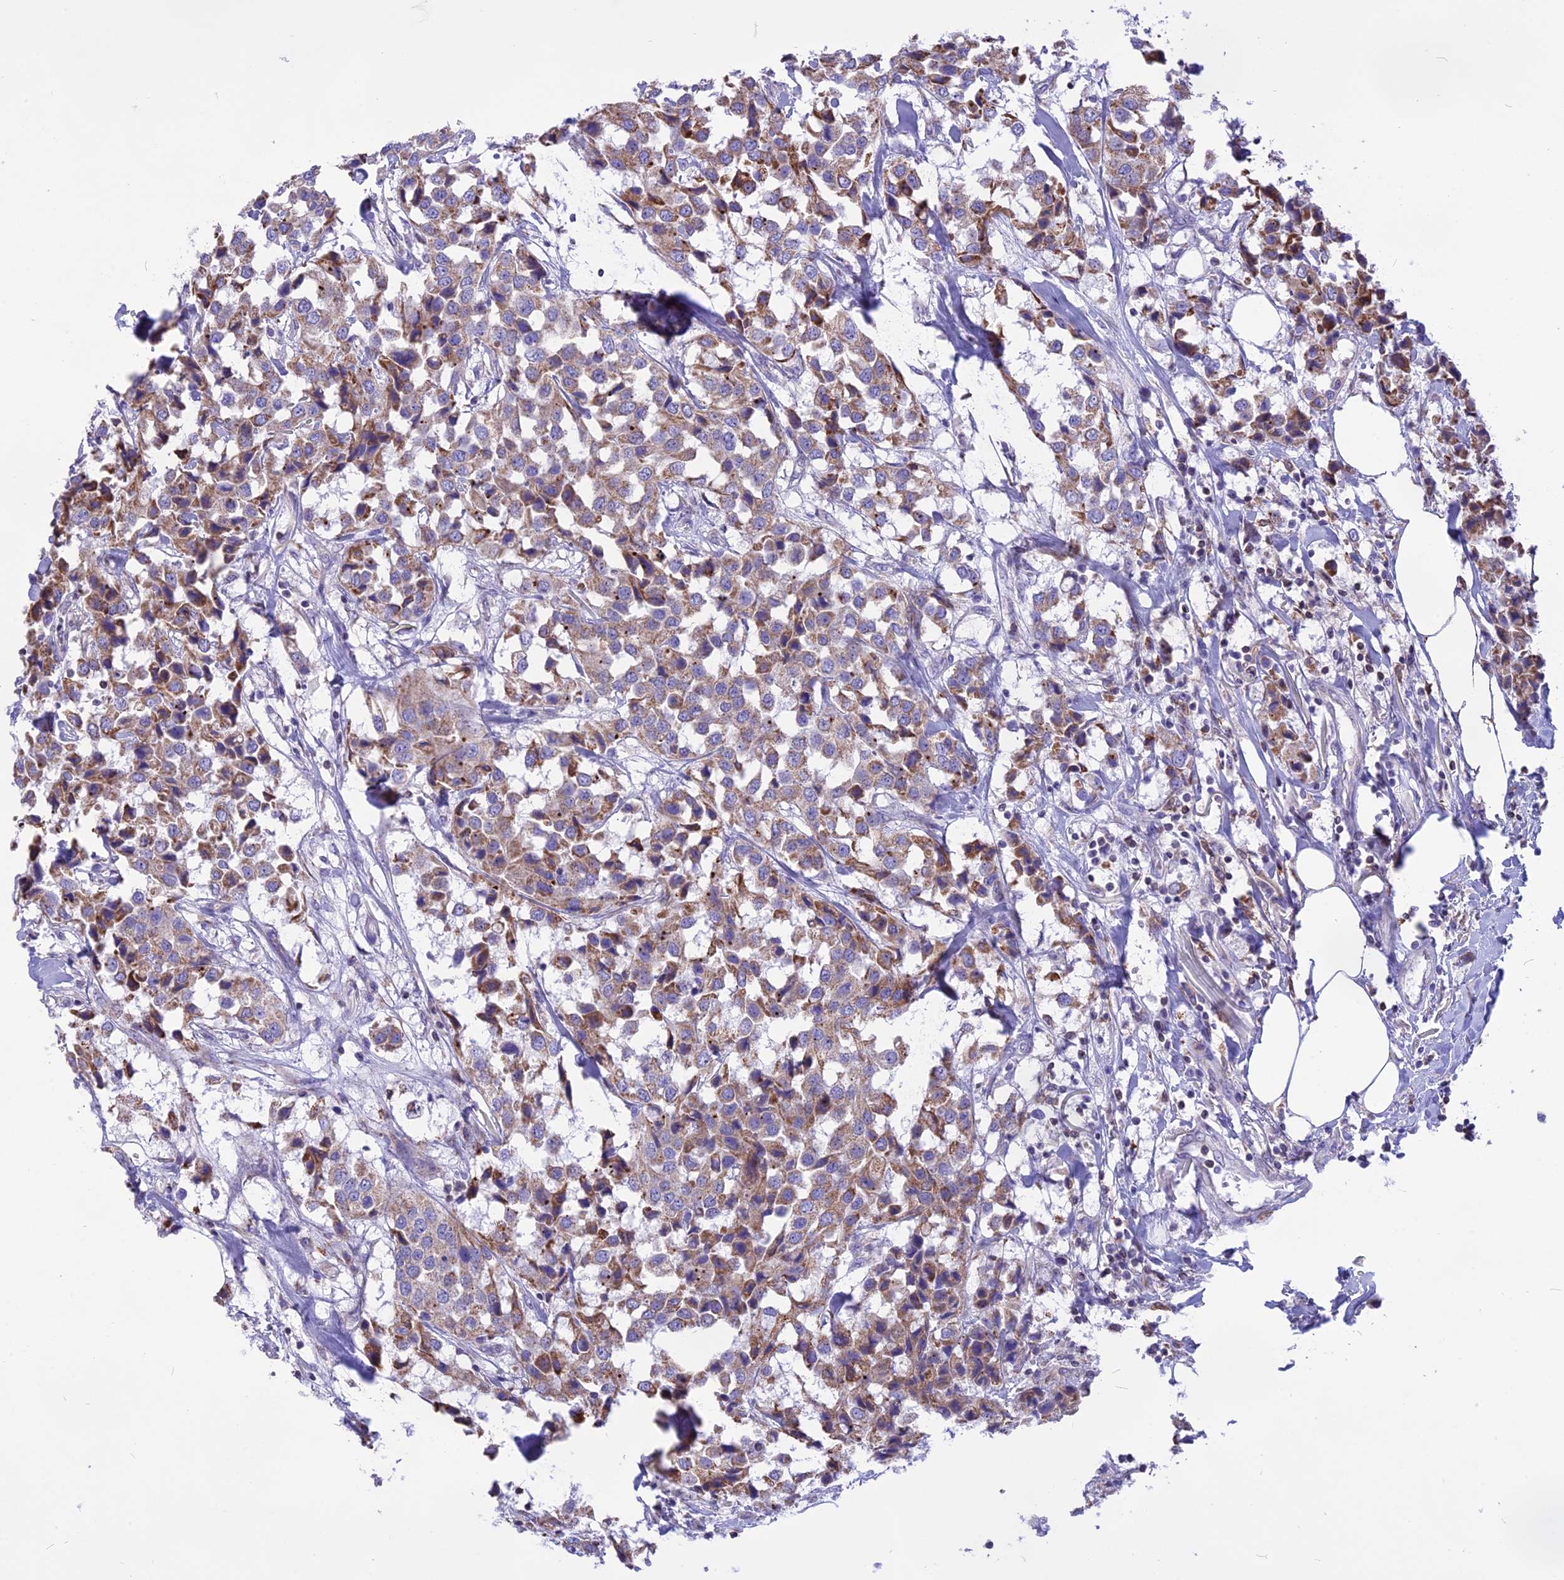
{"staining": {"intensity": "moderate", "quantity": "25%-75%", "location": "cytoplasmic/membranous"}, "tissue": "breast cancer", "cell_type": "Tumor cells", "image_type": "cancer", "snomed": [{"axis": "morphology", "description": "Duct carcinoma"}, {"axis": "topography", "description": "Breast"}], "caption": "The micrograph exhibits immunohistochemical staining of breast cancer. There is moderate cytoplasmic/membranous expression is appreciated in about 25%-75% of tumor cells.", "gene": "DOC2B", "patient": {"sex": "female", "age": 80}}